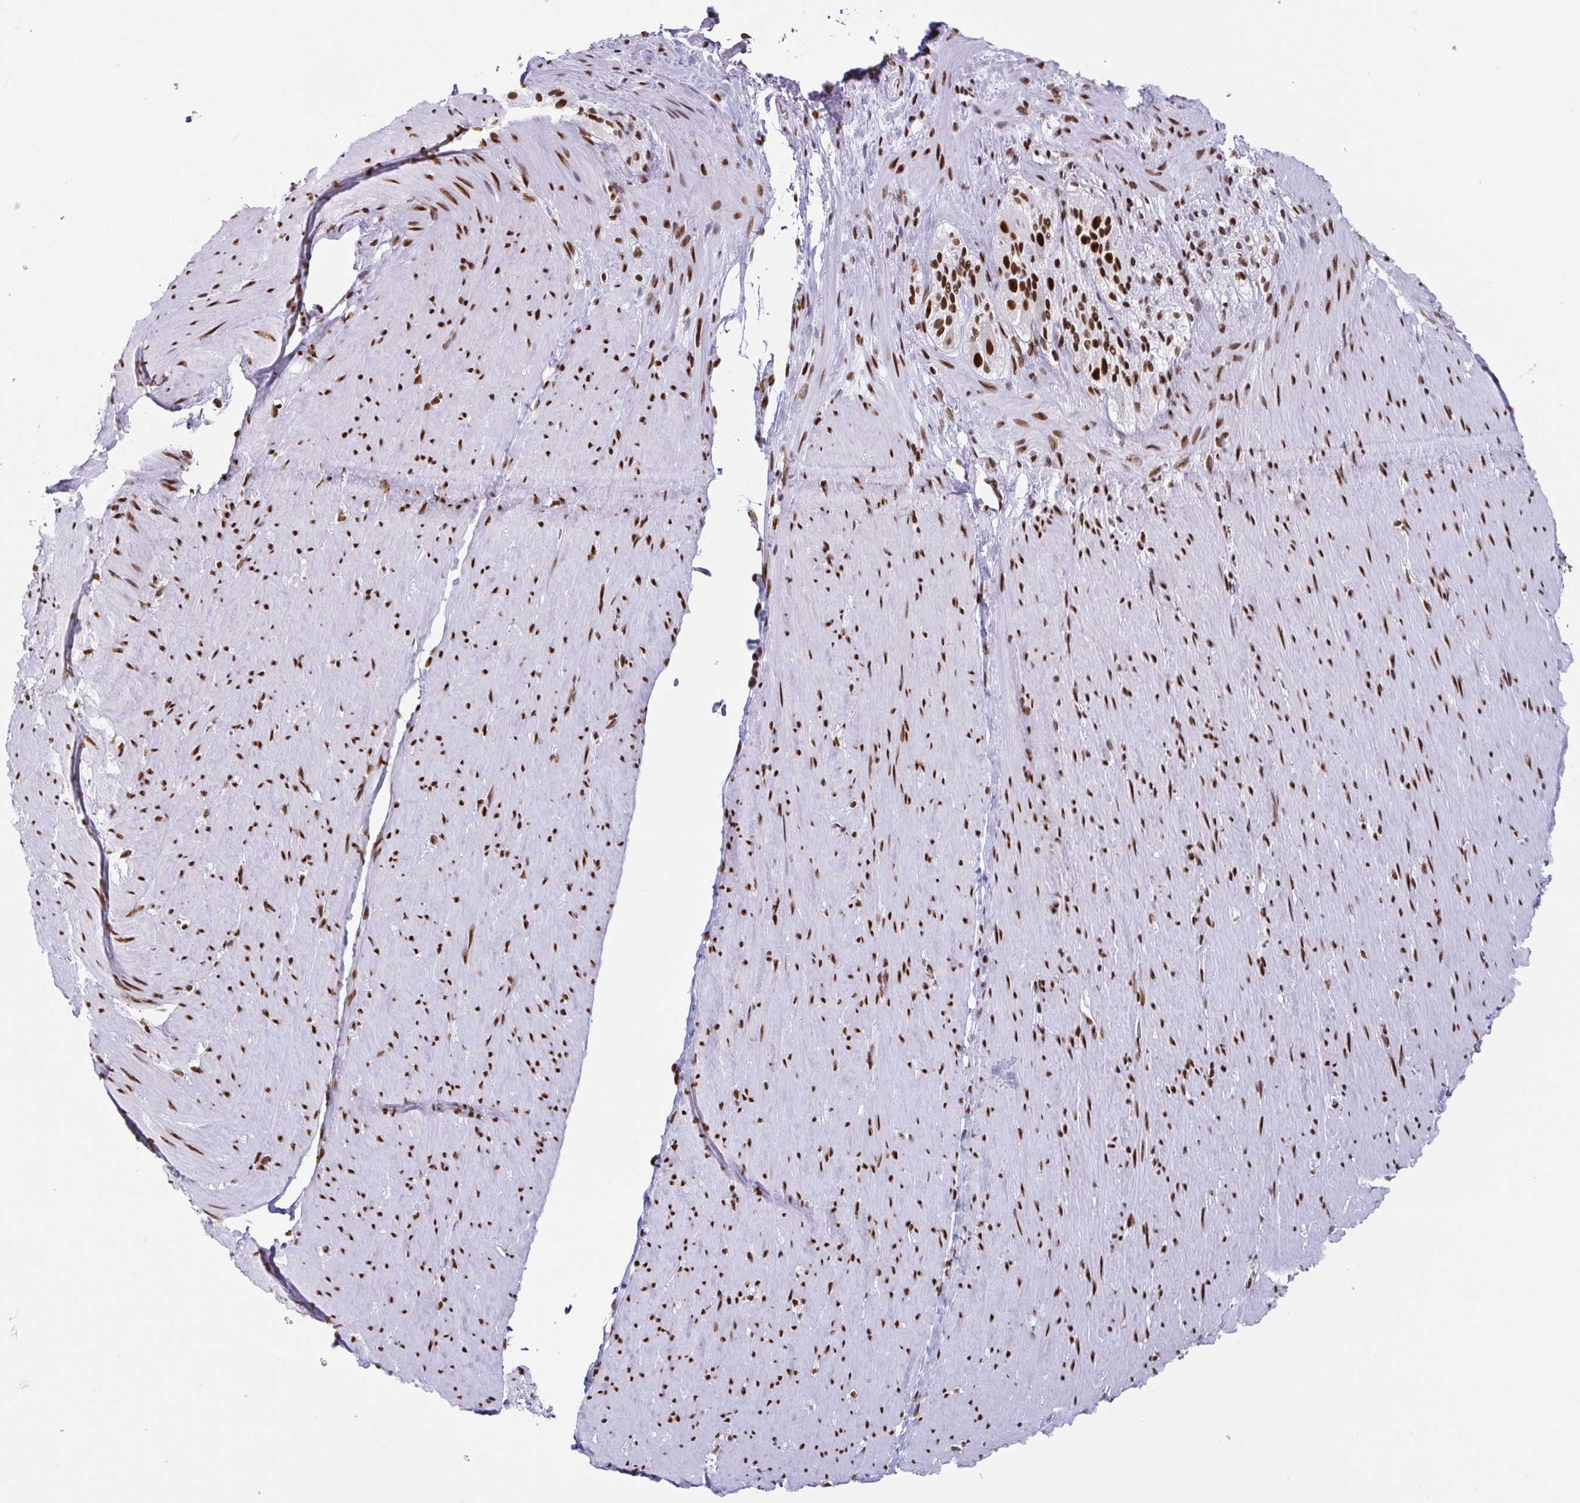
{"staining": {"intensity": "strong", "quantity": "25%-75%", "location": "nuclear"}, "tissue": "smooth muscle", "cell_type": "Smooth muscle cells", "image_type": "normal", "snomed": [{"axis": "morphology", "description": "Normal tissue, NOS"}, {"axis": "topography", "description": "Smooth muscle"}, {"axis": "topography", "description": "Rectum"}], "caption": "Immunohistochemistry staining of normal smooth muscle, which shows high levels of strong nuclear staining in approximately 25%-75% of smooth muscle cells indicating strong nuclear protein expression. The staining was performed using DAB (3,3'-diaminobenzidine) (brown) for protein detection and nuclei were counterstained in hematoxylin (blue).", "gene": "EWSR1", "patient": {"sex": "male", "age": 53}}